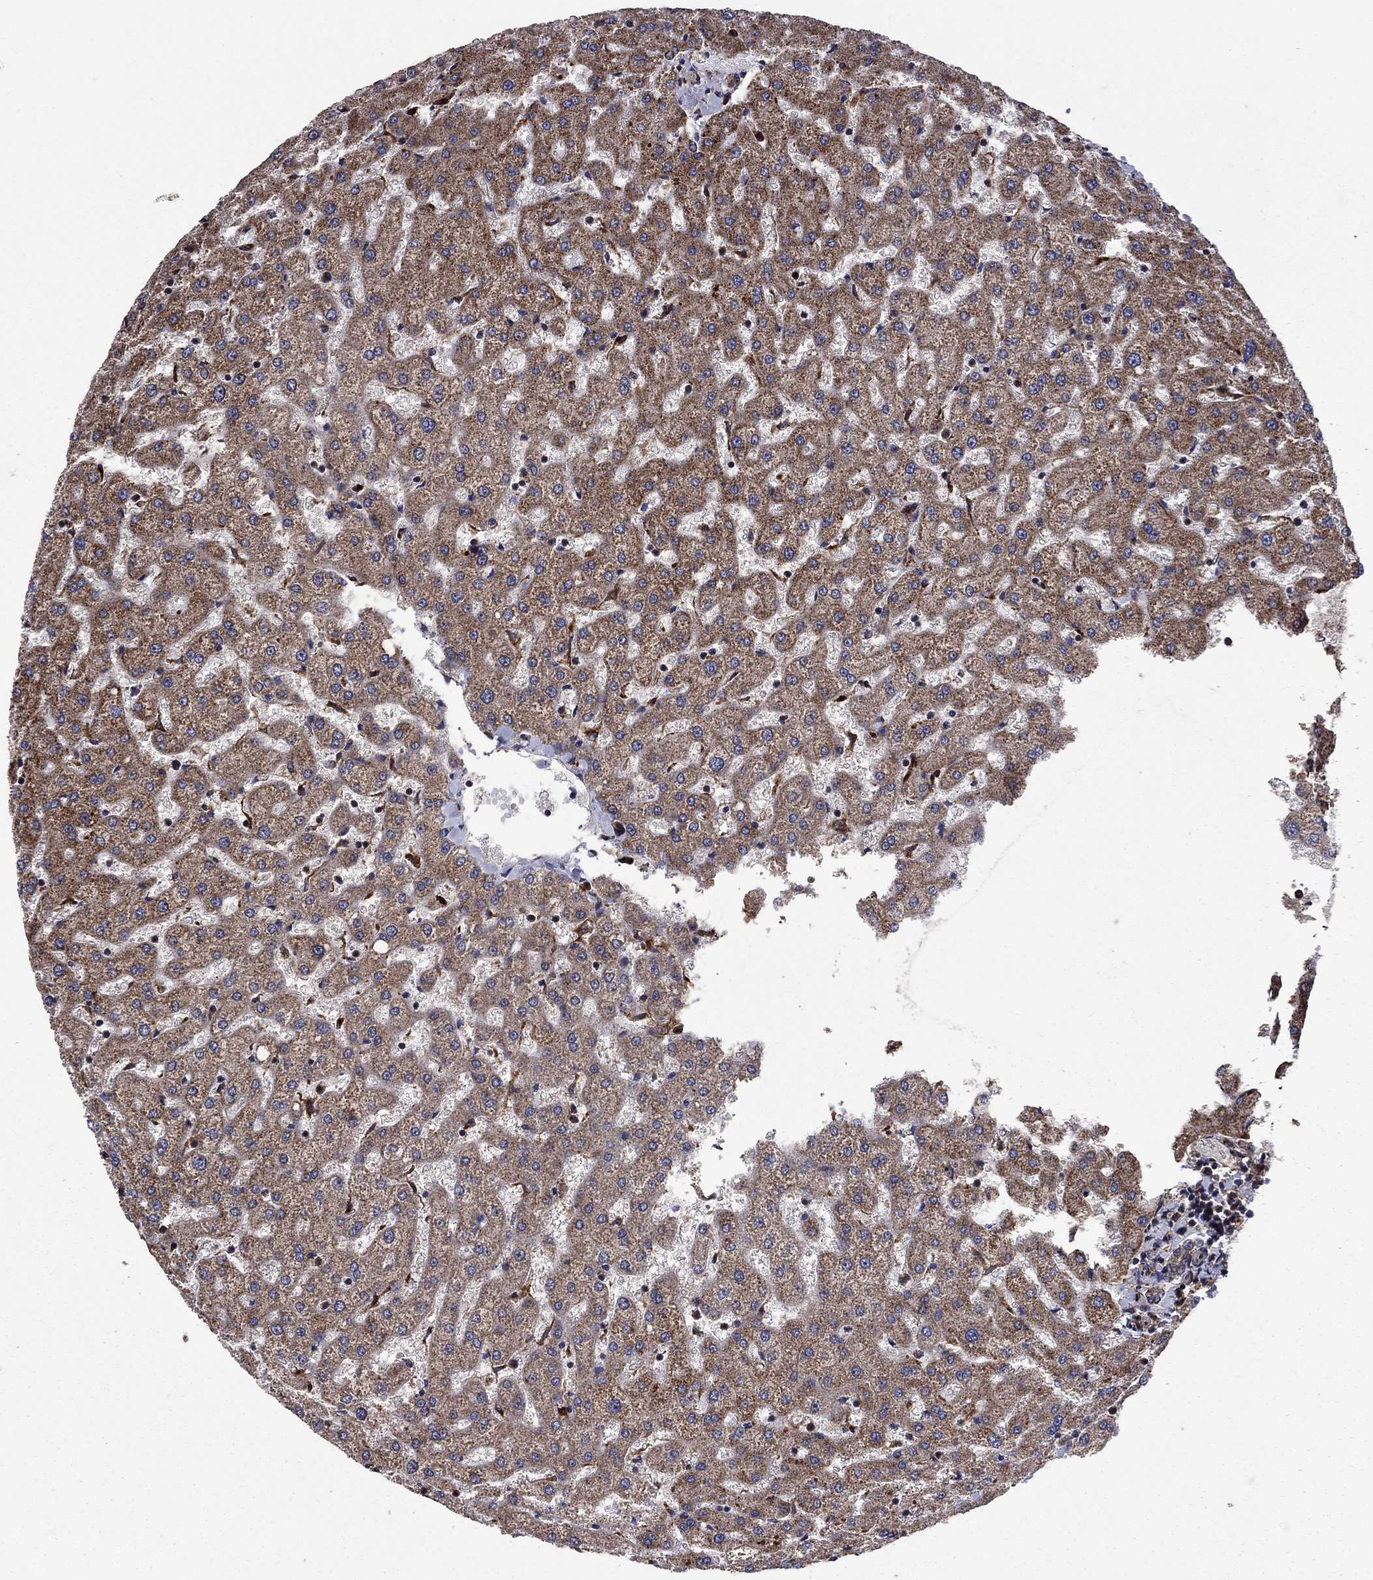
{"staining": {"intensity": "weak", "quantity": ">75%", "location": "cytoplasmic/membranous"}, "tissue": "liver", "cell_type": "Cholangiocytes", "image_type": "normal", "snomed": [{"axis": "morphology", "description": "Normal tissue, NOS"}, {"axis": "topography", "description": "Liver"}], "caption": "This is a photomicrograph of IHC staining of benign liver, which shows weak positivity in the cytoplasmic/membranous of cholangiocytes.", "gene": "AGTPBP1", "patient": {"sex": "female", "age": 50}}